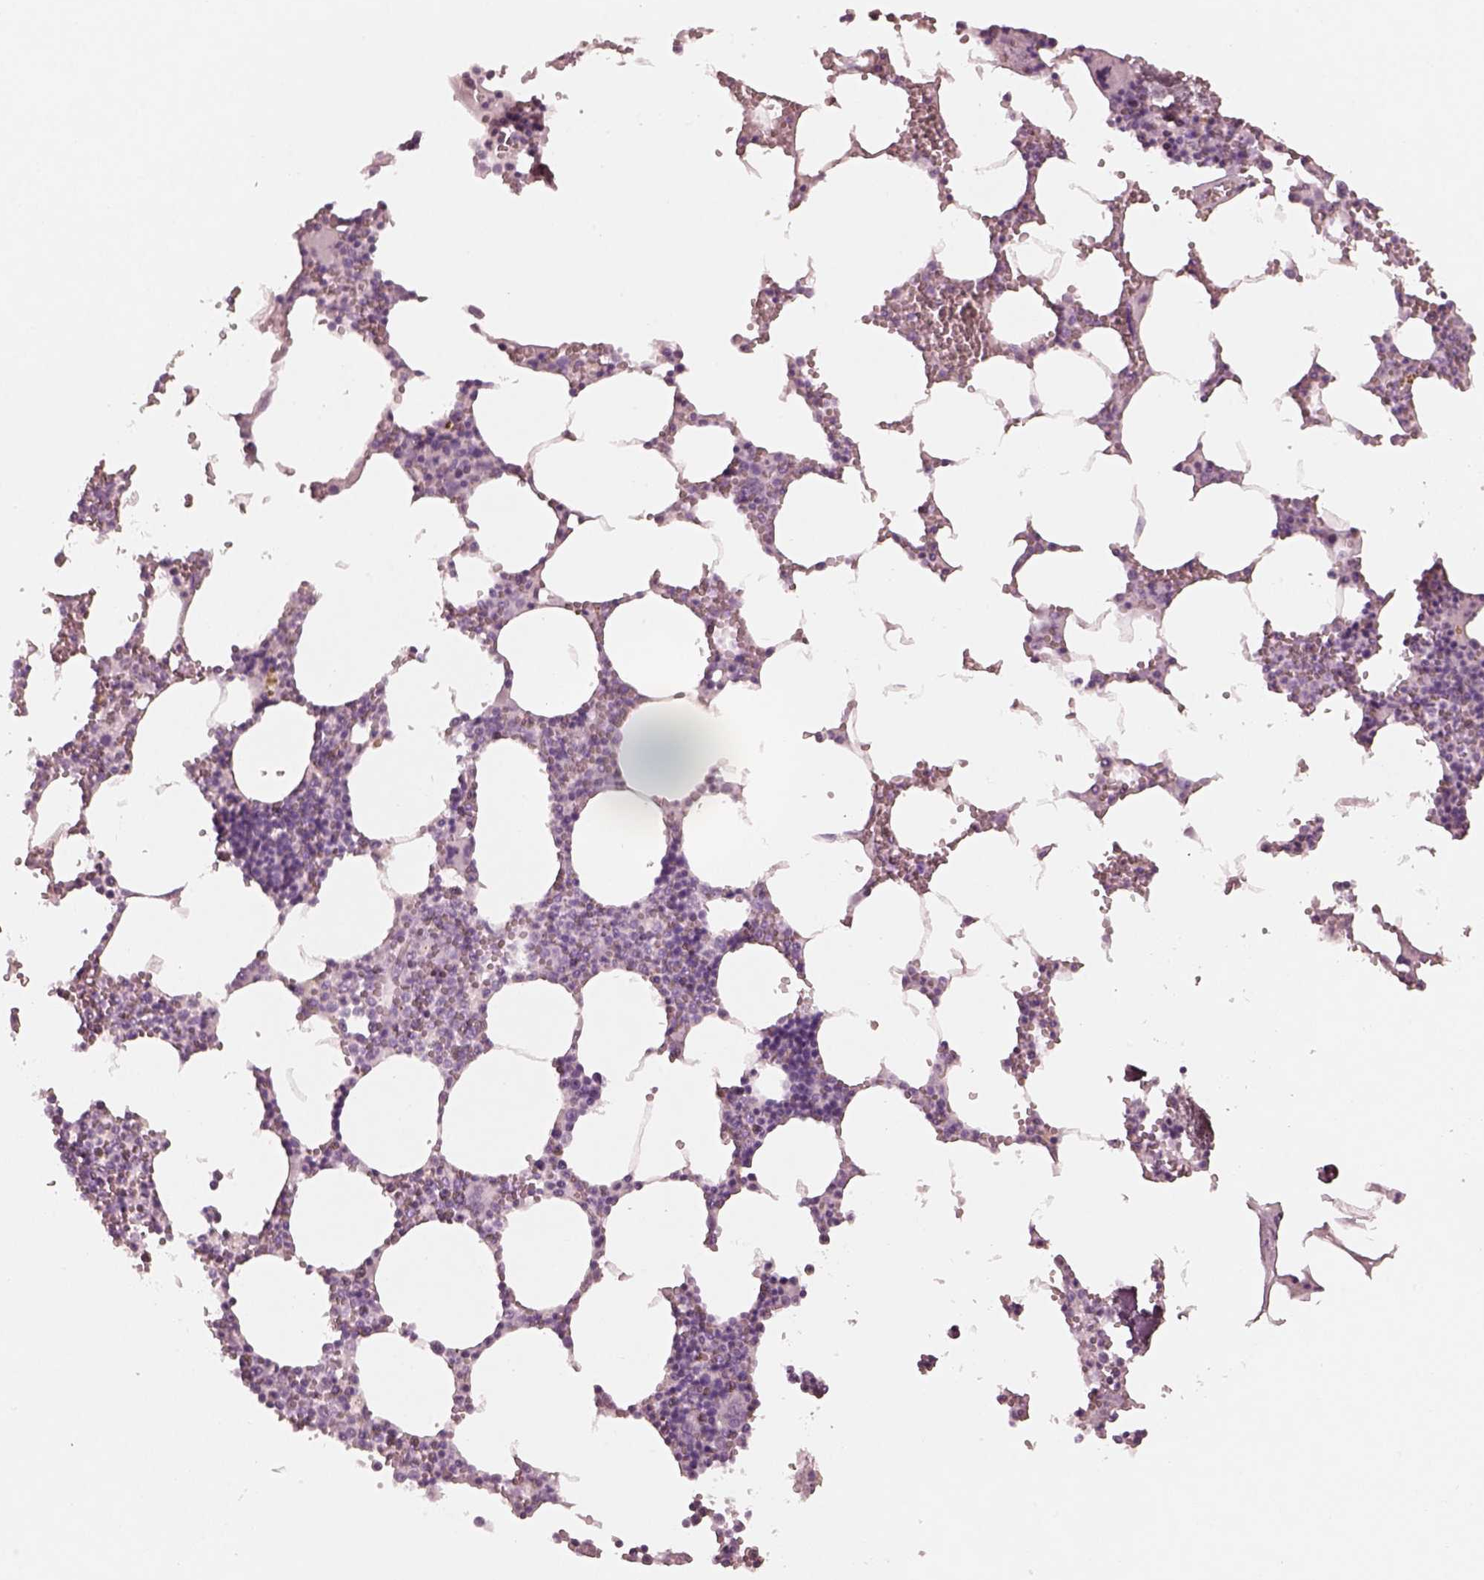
{"staining": {"intensity": "negative", "quantity": "none", "location": "none"}, "tissue": "bone marrow", "cell_type": "Hematopoietic cells", "image_type": "normal", "snomed": [{"axis": "morphology", "description": "Normal tissue, NOS"}, {"axis": "topography", "description": "Bone marrow"}], "caption": "DAB immunohistochemical staining of benign human bone marrow demonstrates no significant expression in hematopoietic cells.", "gene": "PON3", "patient": {"sex": "male", "age": 54}}